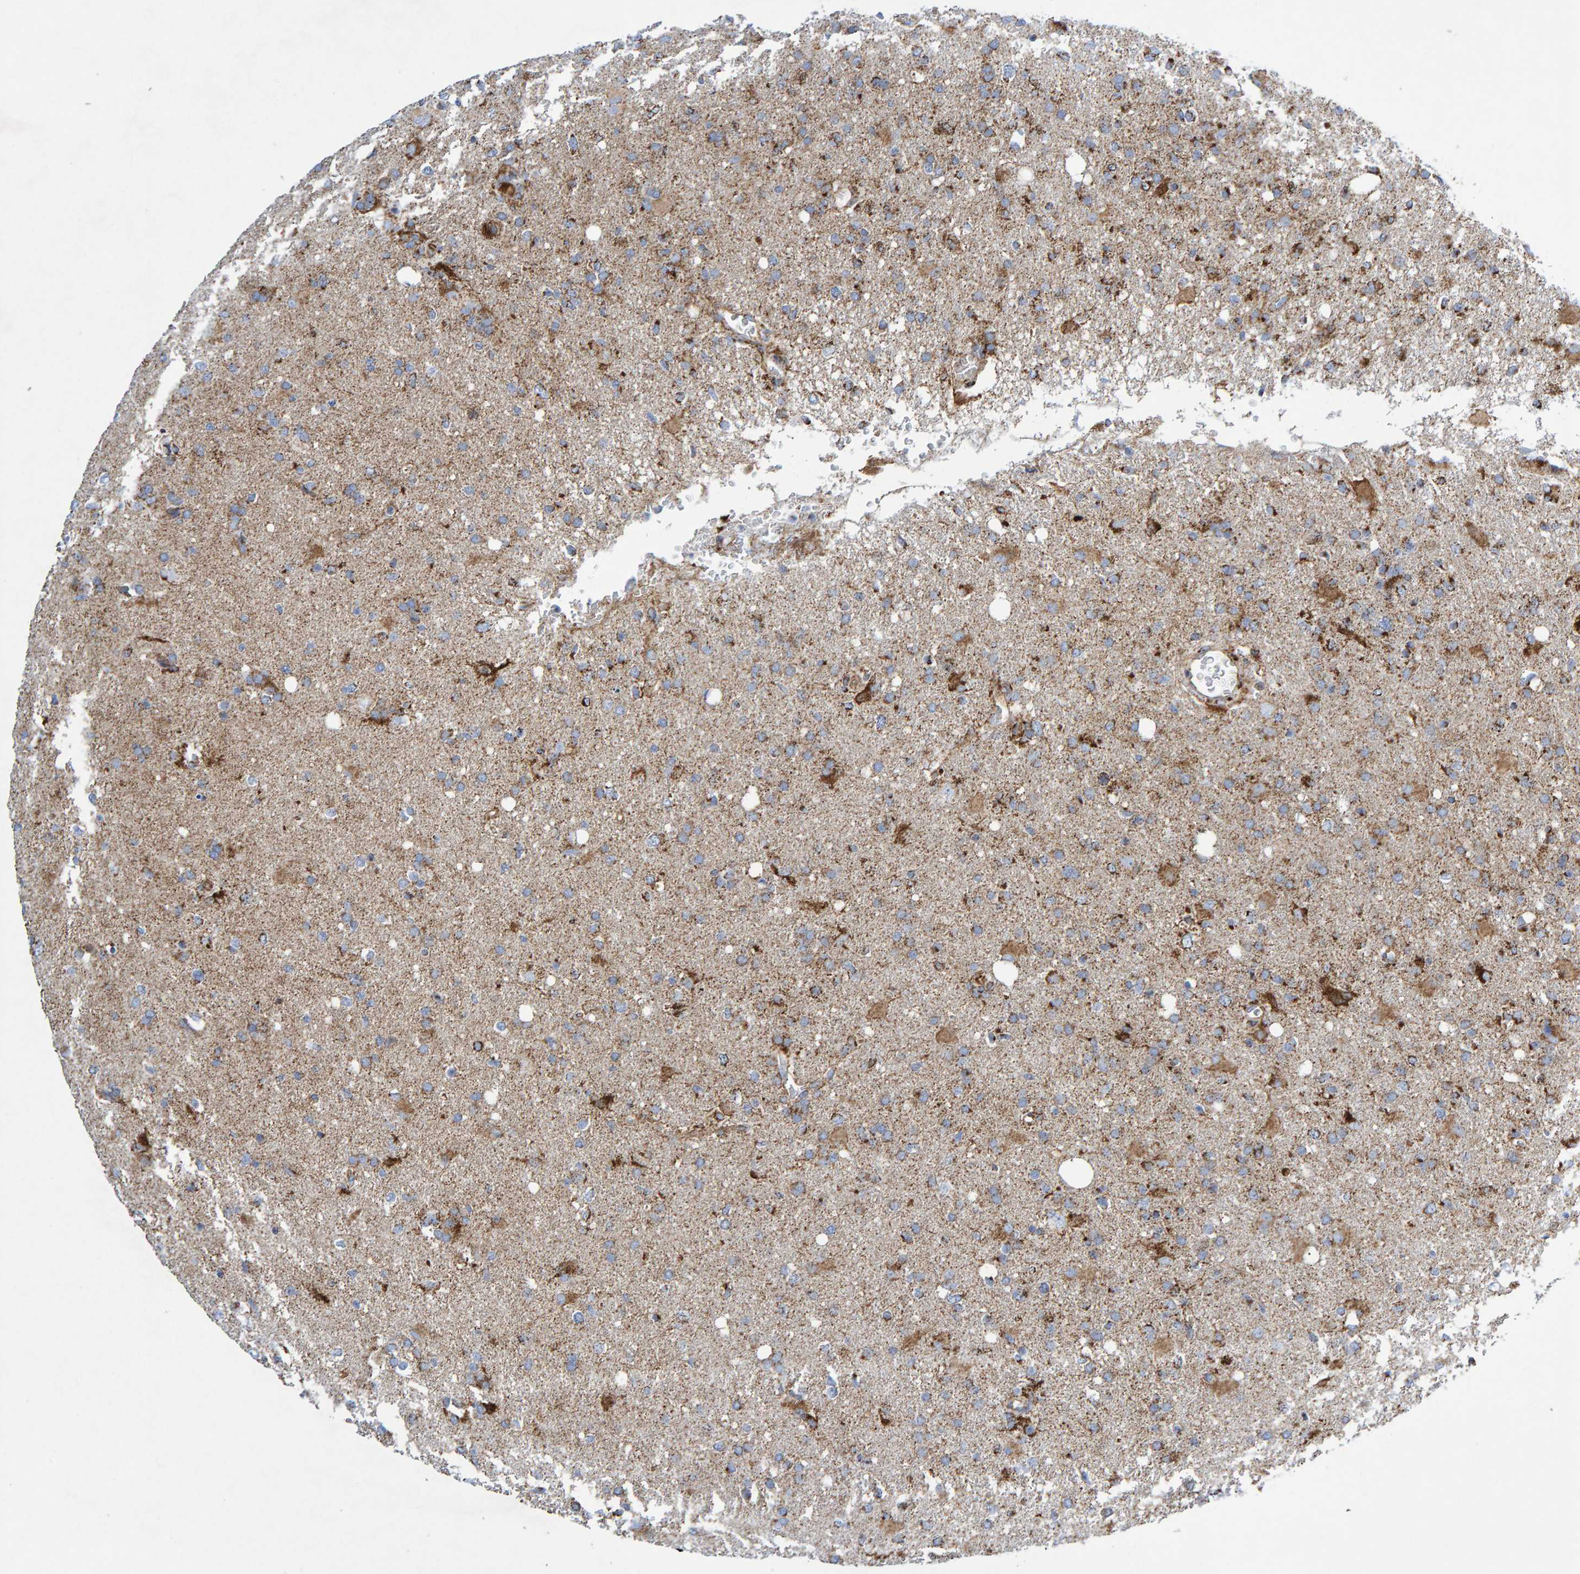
{"staining": {"intensity": "moderate", "quantity": ">75%", "location": "cytoplasmic/membranous"}, "tissue": "glioma", "cell_type": "Tumor cells", "image_type": "cancer", "snomed": [{"axis": "morphology", "description": "Glioma, malignant, High grade"}, {"axis": "topography", "description": "Brain"}], "caption": "This is an image of immunohistochemistry staining of malignant glioma (high-grade), which shows moderate staining in the cytoplasmic/membranous of tumor cells.", "gene": "GGTA1", "patient": {"sex": "female", "age": 57}}